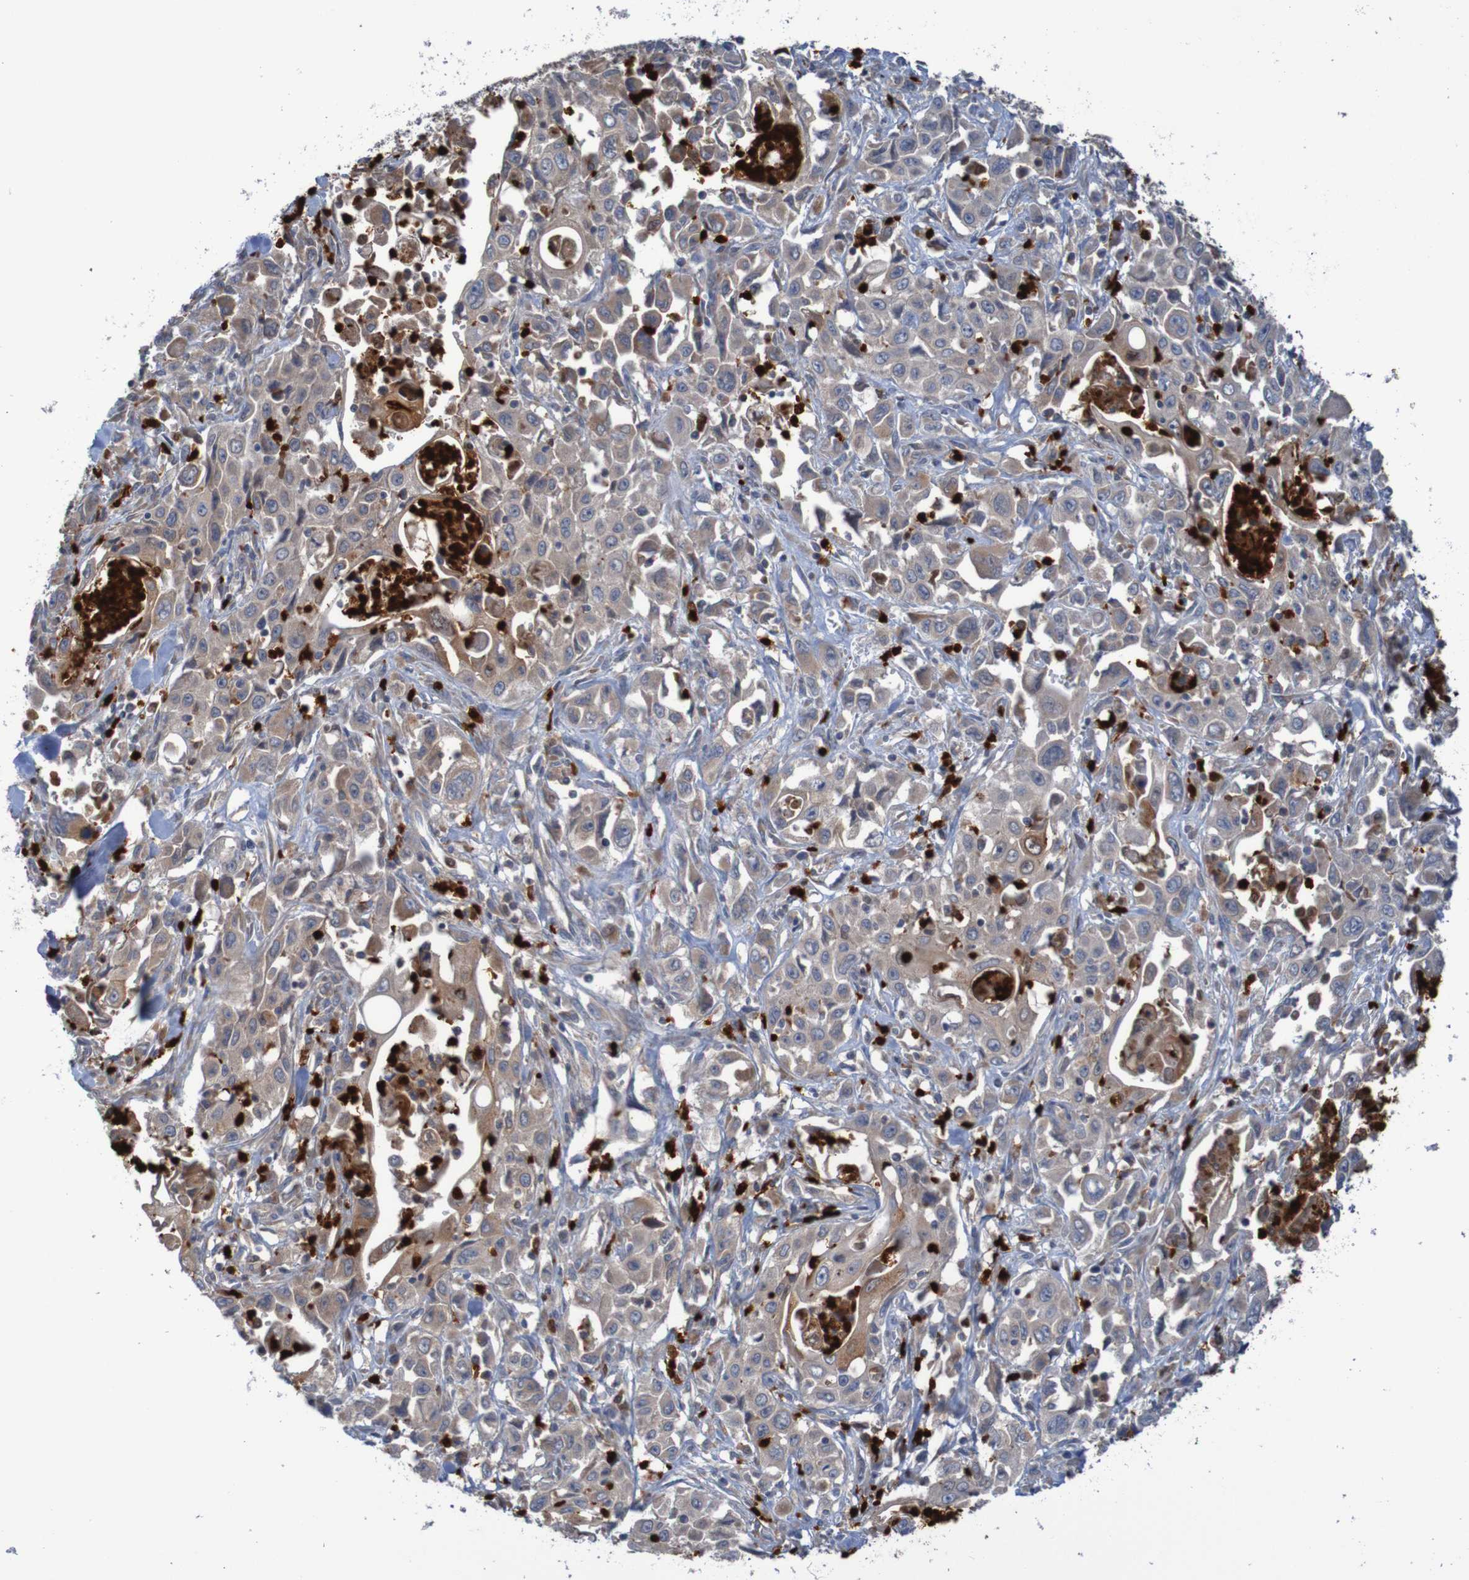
{"staining": {"intensity": "weak", "quantity": ">75%", "location": "cytoplasmic/membranous"}, "tissue": "pancreatic cancer", "cell_type": "Tumor cells", "image_type": "cancer", "snomed": [{"axis": "morphology", "description": "Adenocarcinoma, NOS"}, {"axis": "topography", "description": "Pancreas"}], "caption": "A brown stain shows weak cytoplasmic/membranous staining of a protein in pancreatic adenocarcinoma tumor cells.", "gene": "PARP4", "patient": {"sex": "male", "age": 70}}